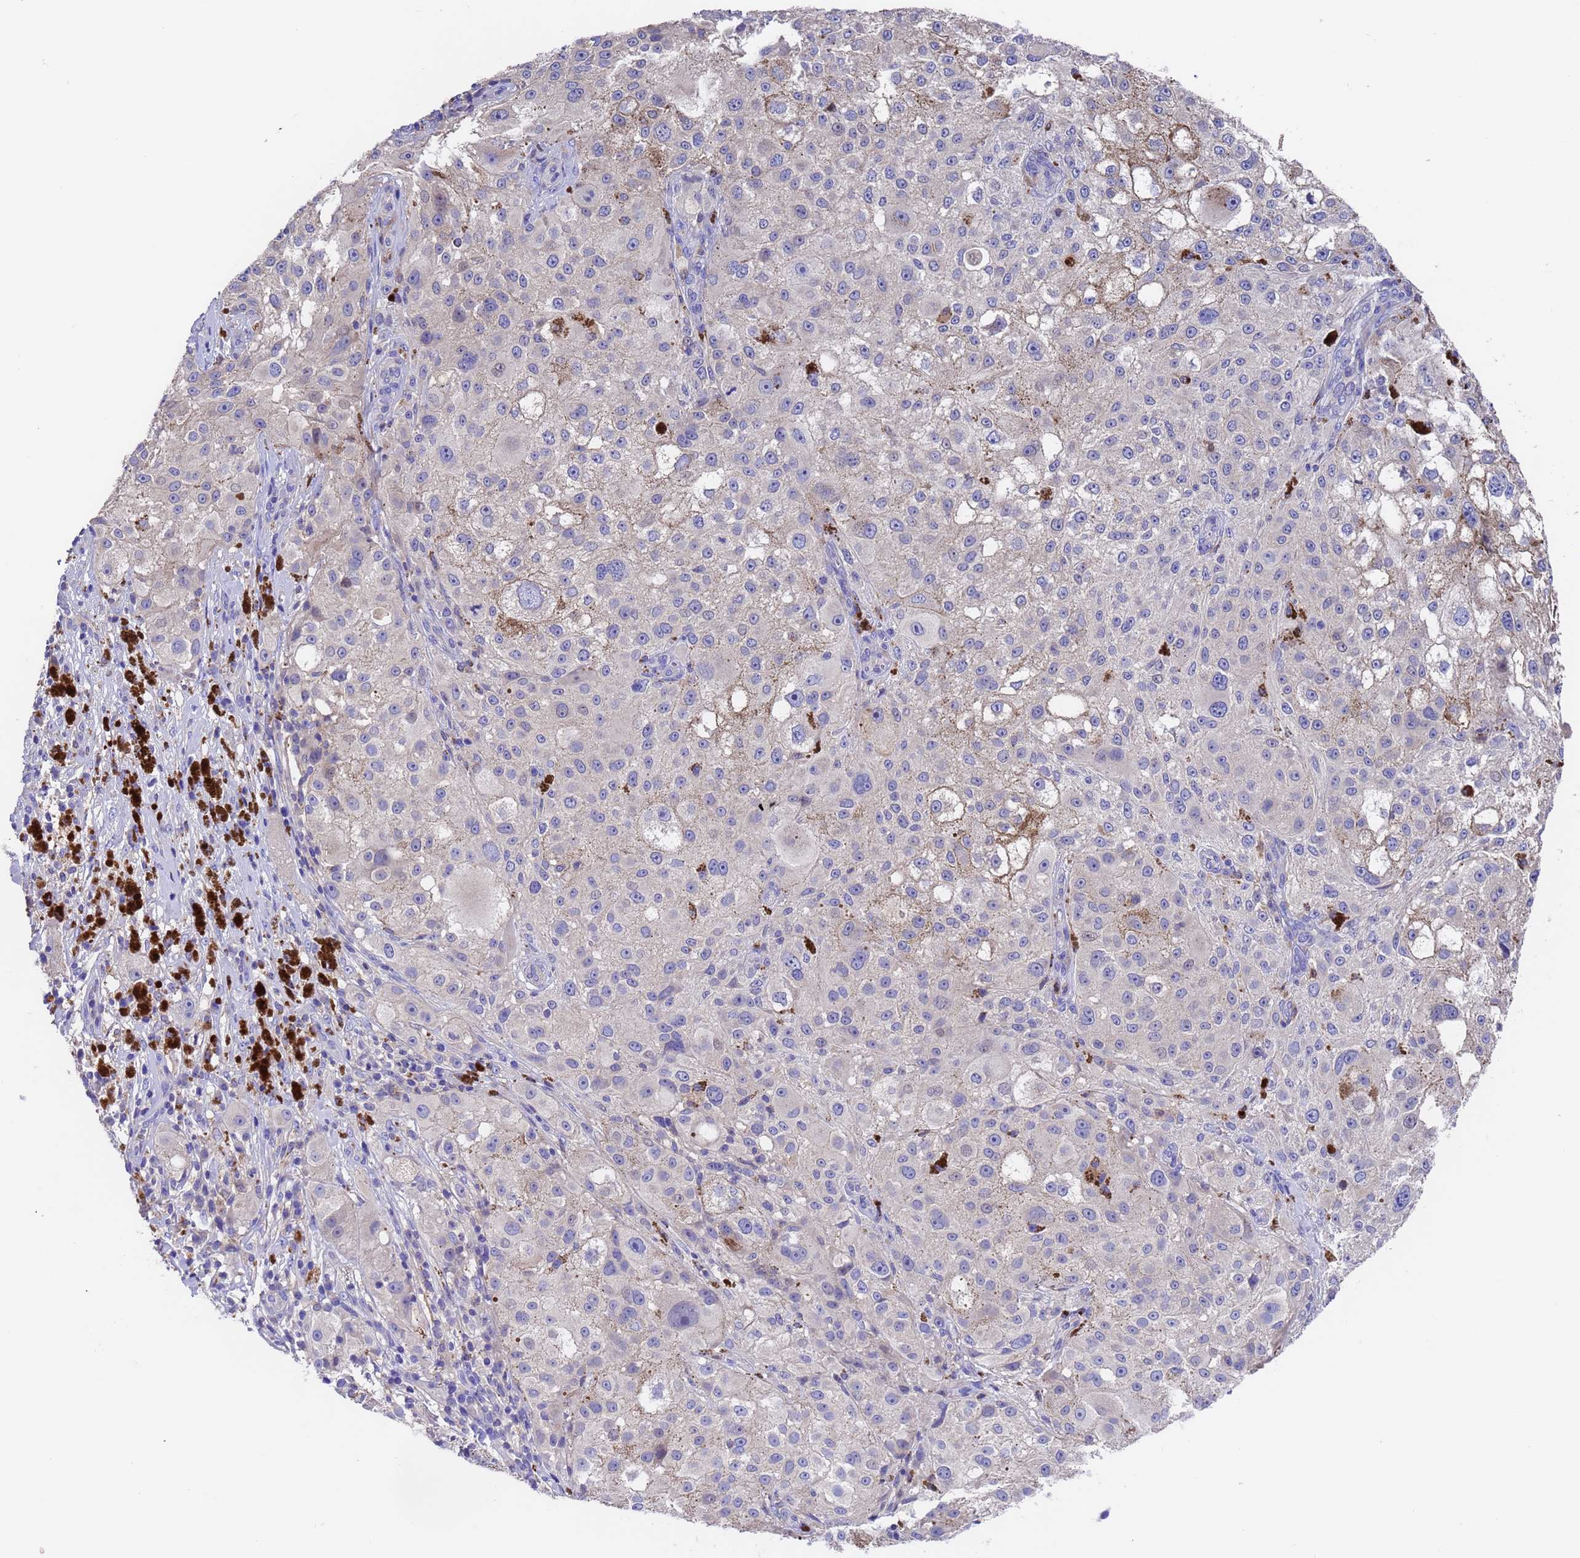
{"staining": {"intensity": "negative", "quantity": "none", "location": "none"}, "tissue": "melanoma", "cell_type": "Tumor cells", "image_type": "cancer", "snomed": [{"axis": "morphology", "description": "Necrosis, NOS"}, {"axis": "morphology", "description": "Malignant melanoma, NOS"}, {"axis": "topography", "description": "Skin"}], "caption": "Immunohistochemistry (IHC) image of melanoma stained for a protein (brown), which reveals no staining in tumor cells. Nuclei are stained in blue.", "gene": "ELP6", "patient": {"sex": "female", "age": 87}}